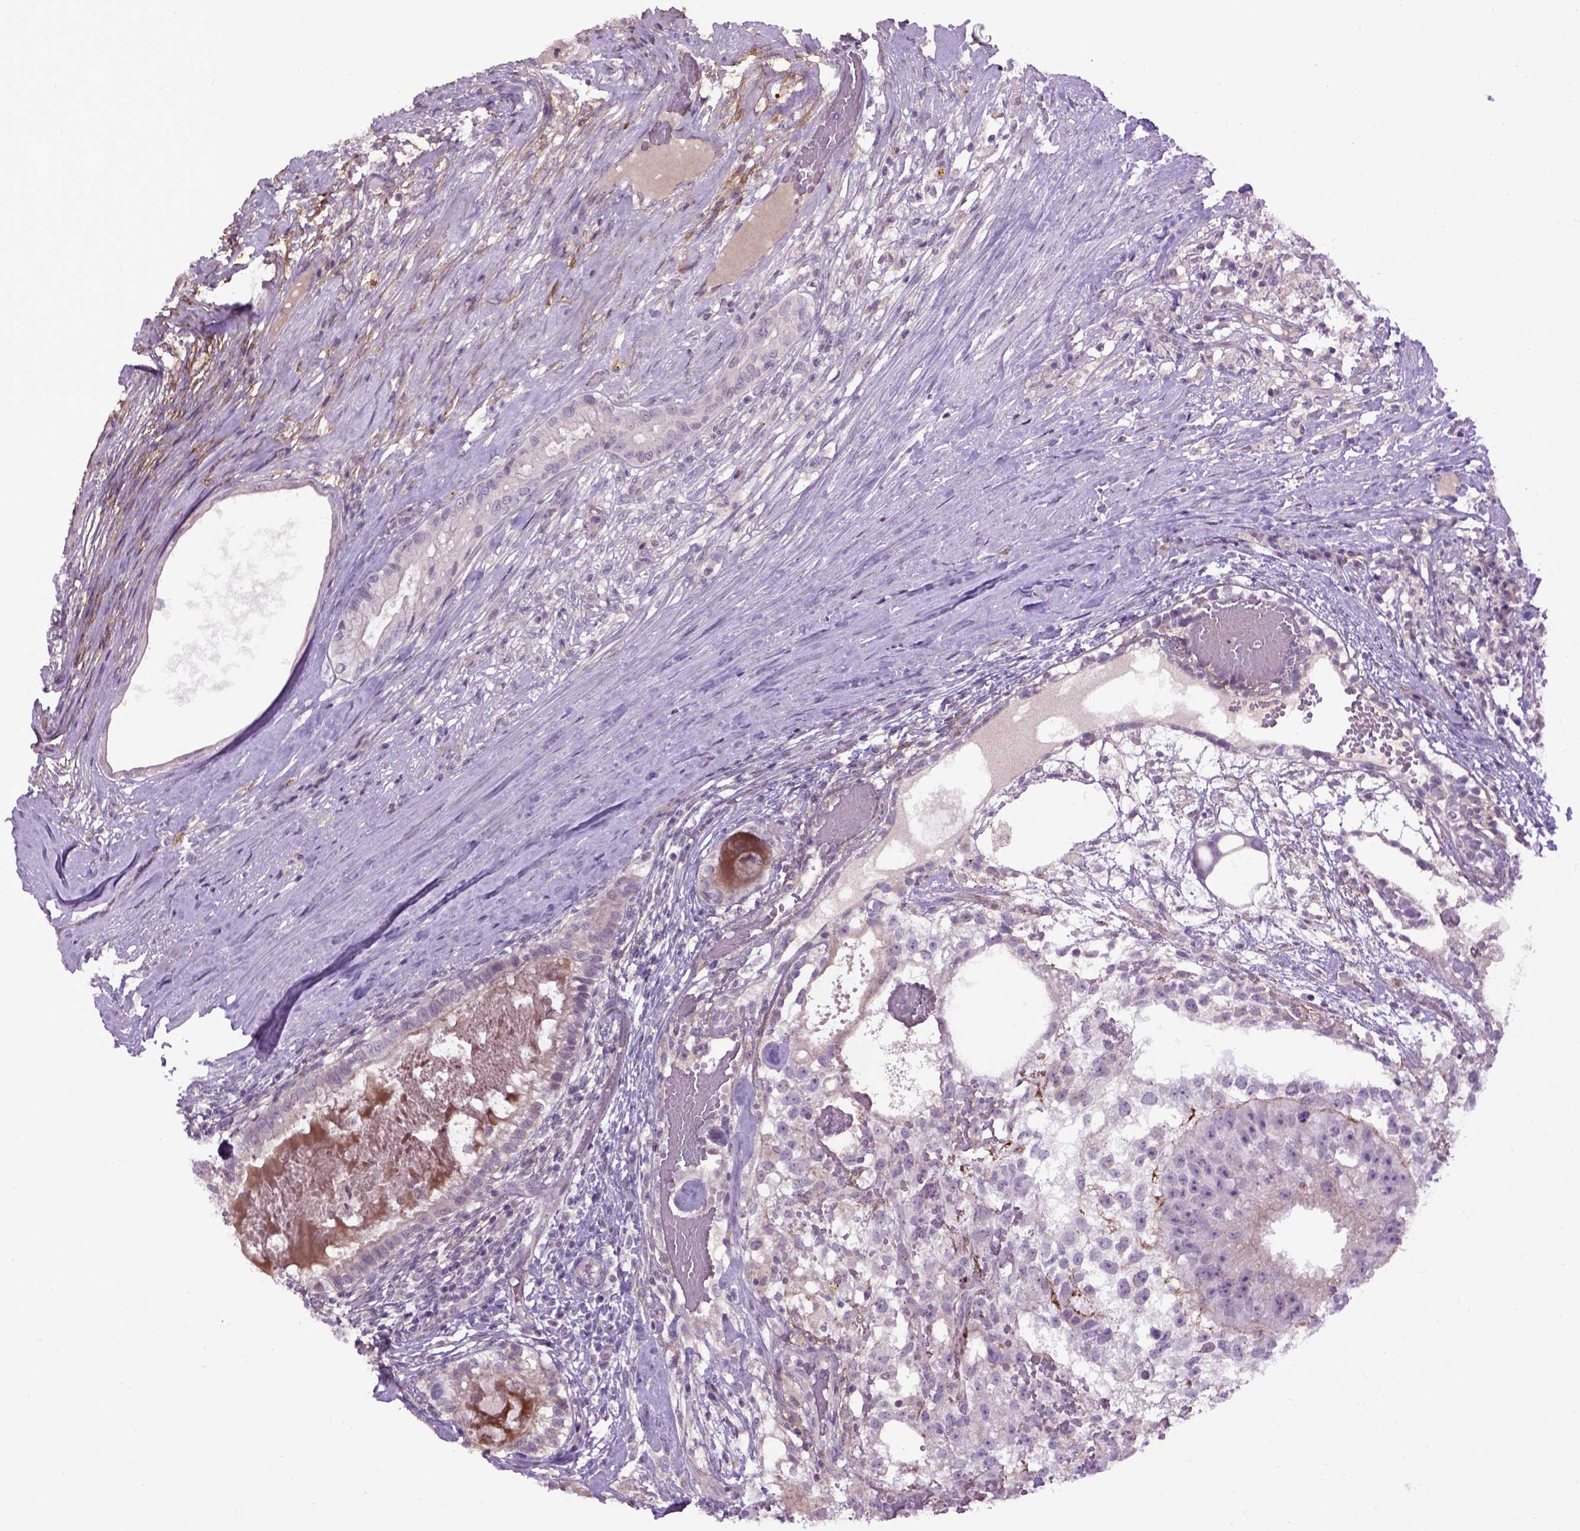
{"staining": {"intensity": "negative", "quantity": "none", "location": "none"}, "tissue": "testis cancer", "cell_type": "Tumor cells", "image_type": "cancer", "snomed": [{"axis": "morphology", "description": "Seminoma, NOS"}, {"axis": "morphology", "description": "Carcinoma, Embryonal, NOS"}, {"axis": "topography", "description": "Testis"}], "caption": "Tumor cells show no significant positivity in embryonal carcinoma (testis).", "gene": "EMILIN3", "patient": {"sex": "male", "age": 41}}